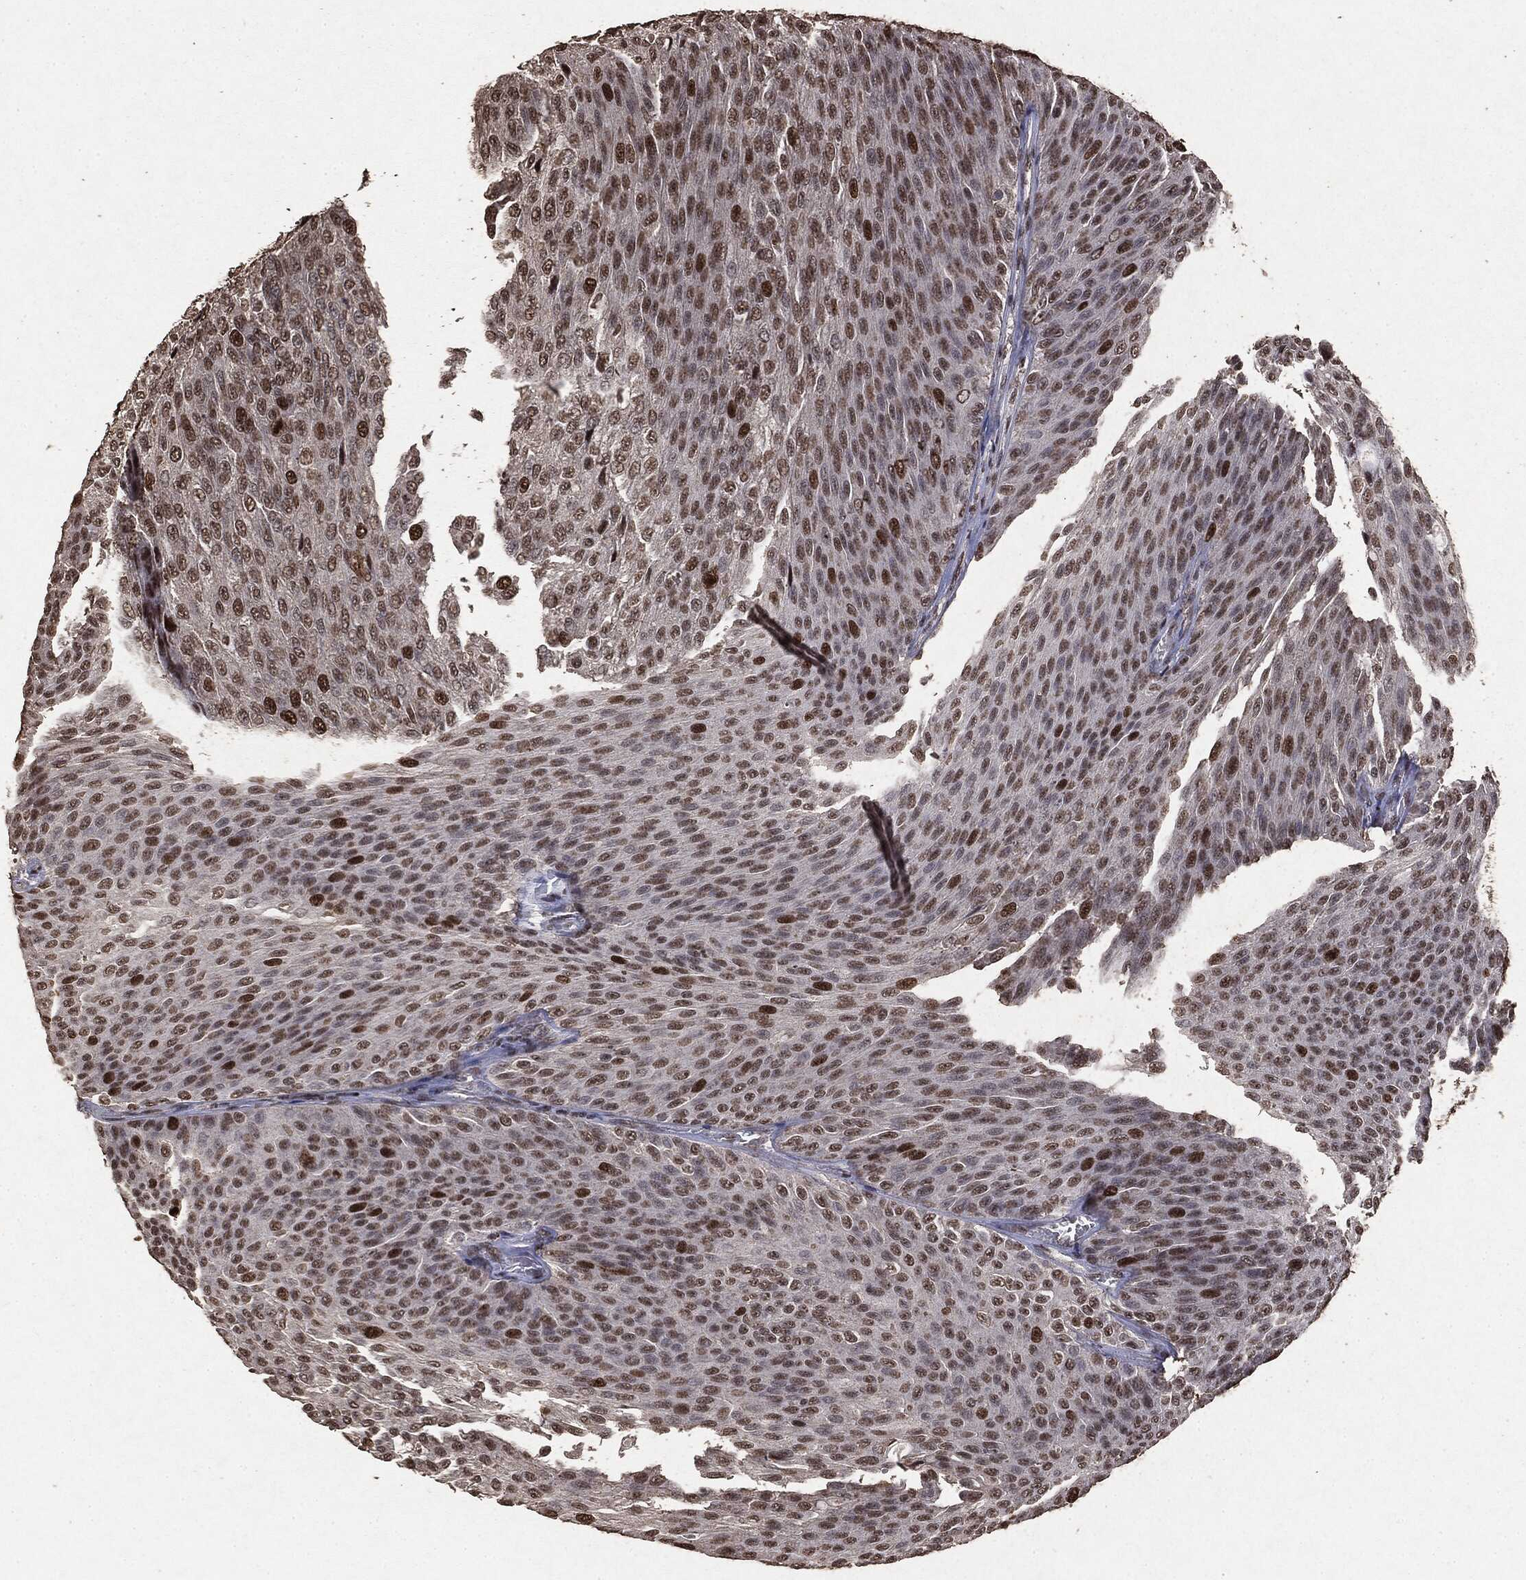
{"staining": {"intensity": "moderate", "quantity": "25%-75%", "location": "nuclear"}, "tissue": "urothelial cancer", "cell_type": "Tumor cells", "image_type": "cancer", "snomed": [{"axis": "morphology", "description": "Urothelial carcinoma, Low grade"}, {"axis": "topography", "description": "Ureter, NOS"}, {"axis": "topography", "description": "Urinary bladder"}], "caption": "A brown stain shows moderate nuclear expression of a protein in urothelial cancer tumor cells.", "gene": "RAD18", "patient": {"sex": "male", "age": 78}}